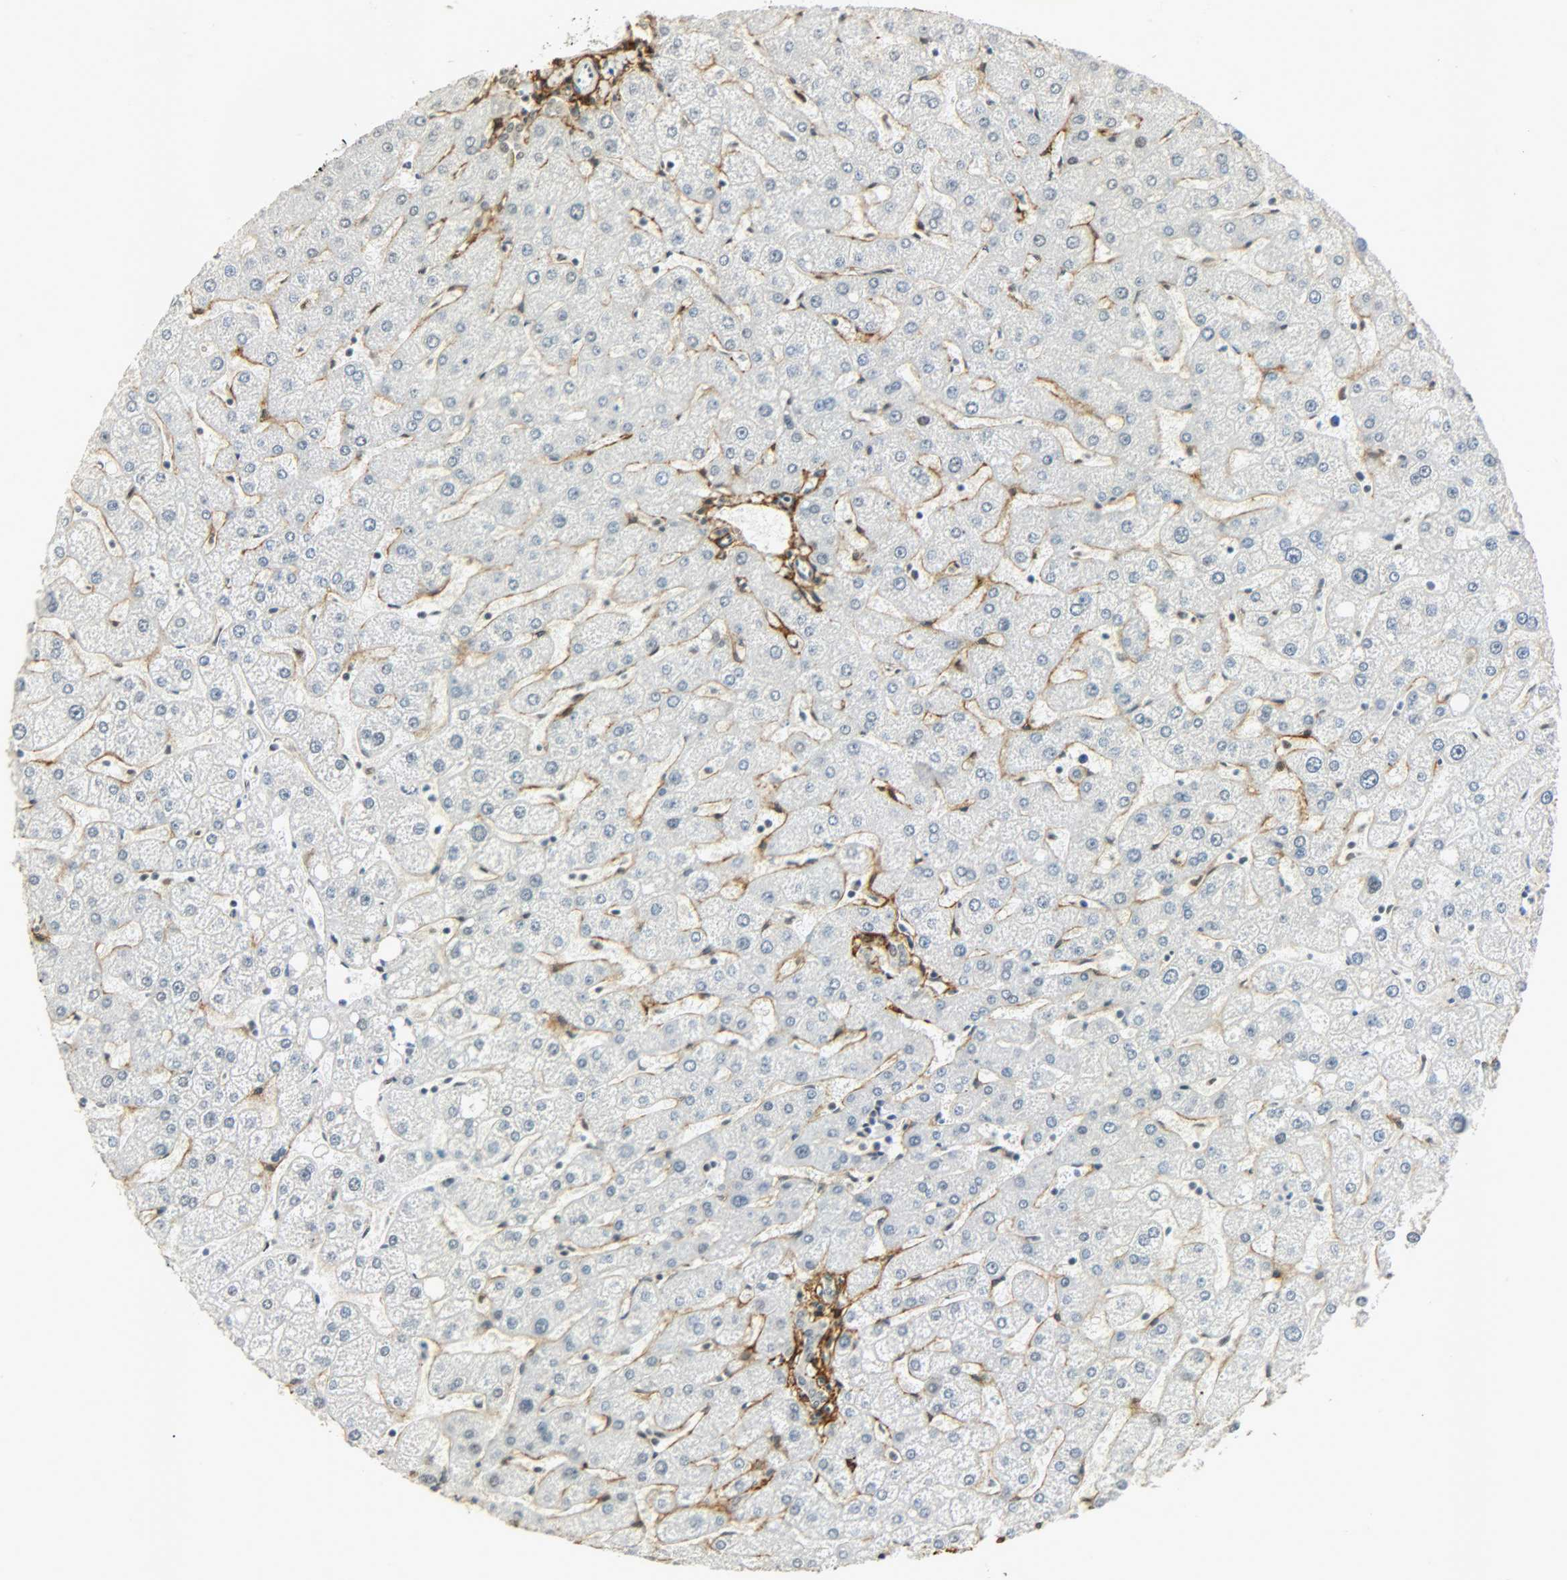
{"staining": {"intensity": "weak", "quantity": ">75%", "location": "nuclear"}, "tissue": "liver", "cell_type": "Cholangiocytes", "image_type": "normal", "snomed": [{"axis": "morphology", "description": "Normal tissue, NOS"}, {"axis": "topography", "description": "Liver"}], "caption": "Immunohistochemical staining of unremarkable human liver demonstrates weak nuclear protein positivity in about >75% of cholangiocytes. Immunohistochemistry stains the protein in brown and the nuclei are stained blue.", "gene": "NGFR", "patient": {"sex": "male", "age": 67}}